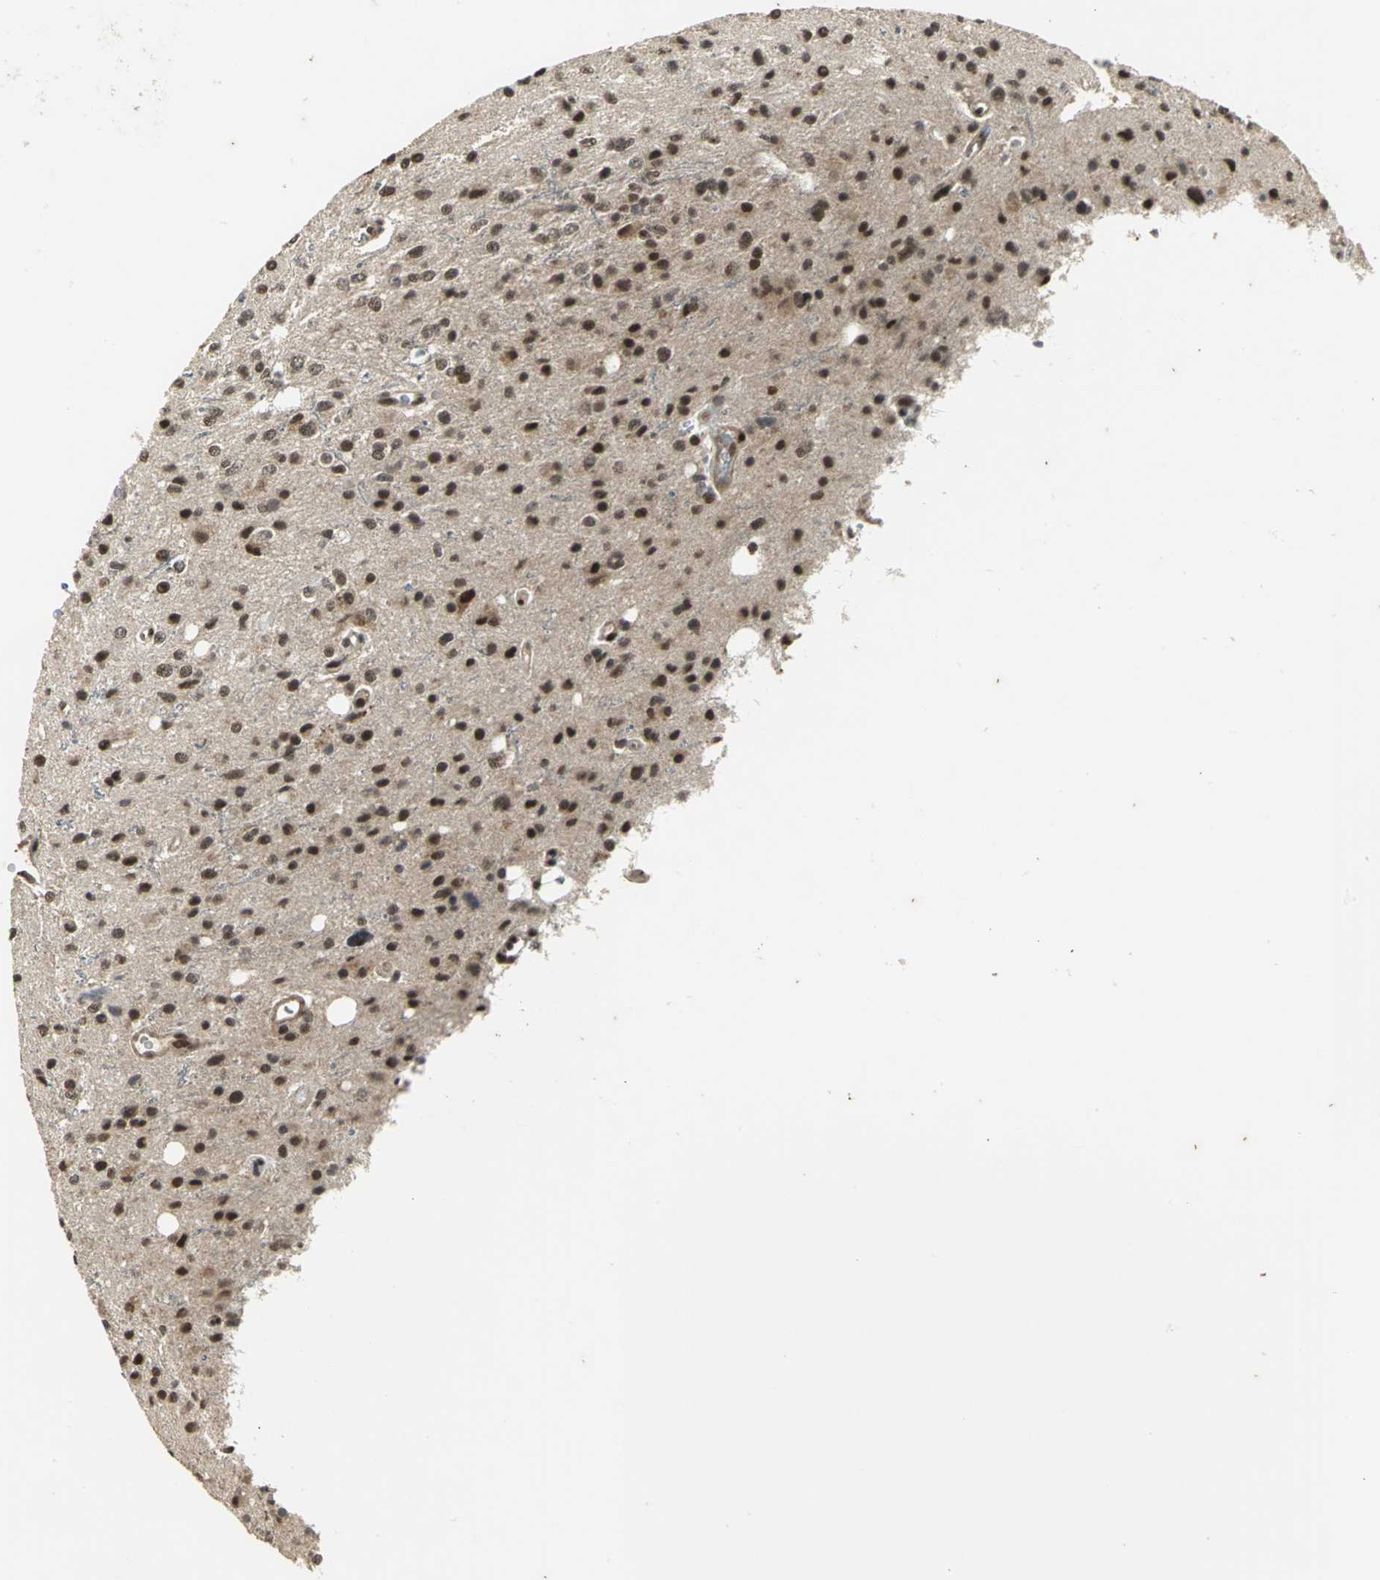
{"staining": {"intensity": "moderate", "quantity": "25%-75%", "location": "cytoplasmic/membranous,nuclear"}, "tissue": "glioma", "cell_type": "Tumor cells", "image_type": "cancer", "snomed": [{"axis": "morphology", "description": "Glioma, malignant, High grade"}, {"axis": "topography", "description": "Brain"}], "caption": "Immunohistochemistry (IHC) (DAB (3,3'-diaminobenzidine)) staining of malignant high-grade glioma exhibits moderate cytoplasmic/membranous and nuclear protein expression in approximately 25%-75% of tumor cells.", "gene": "NOTCH3", "patient": {"sex": "male", "age": 47}}